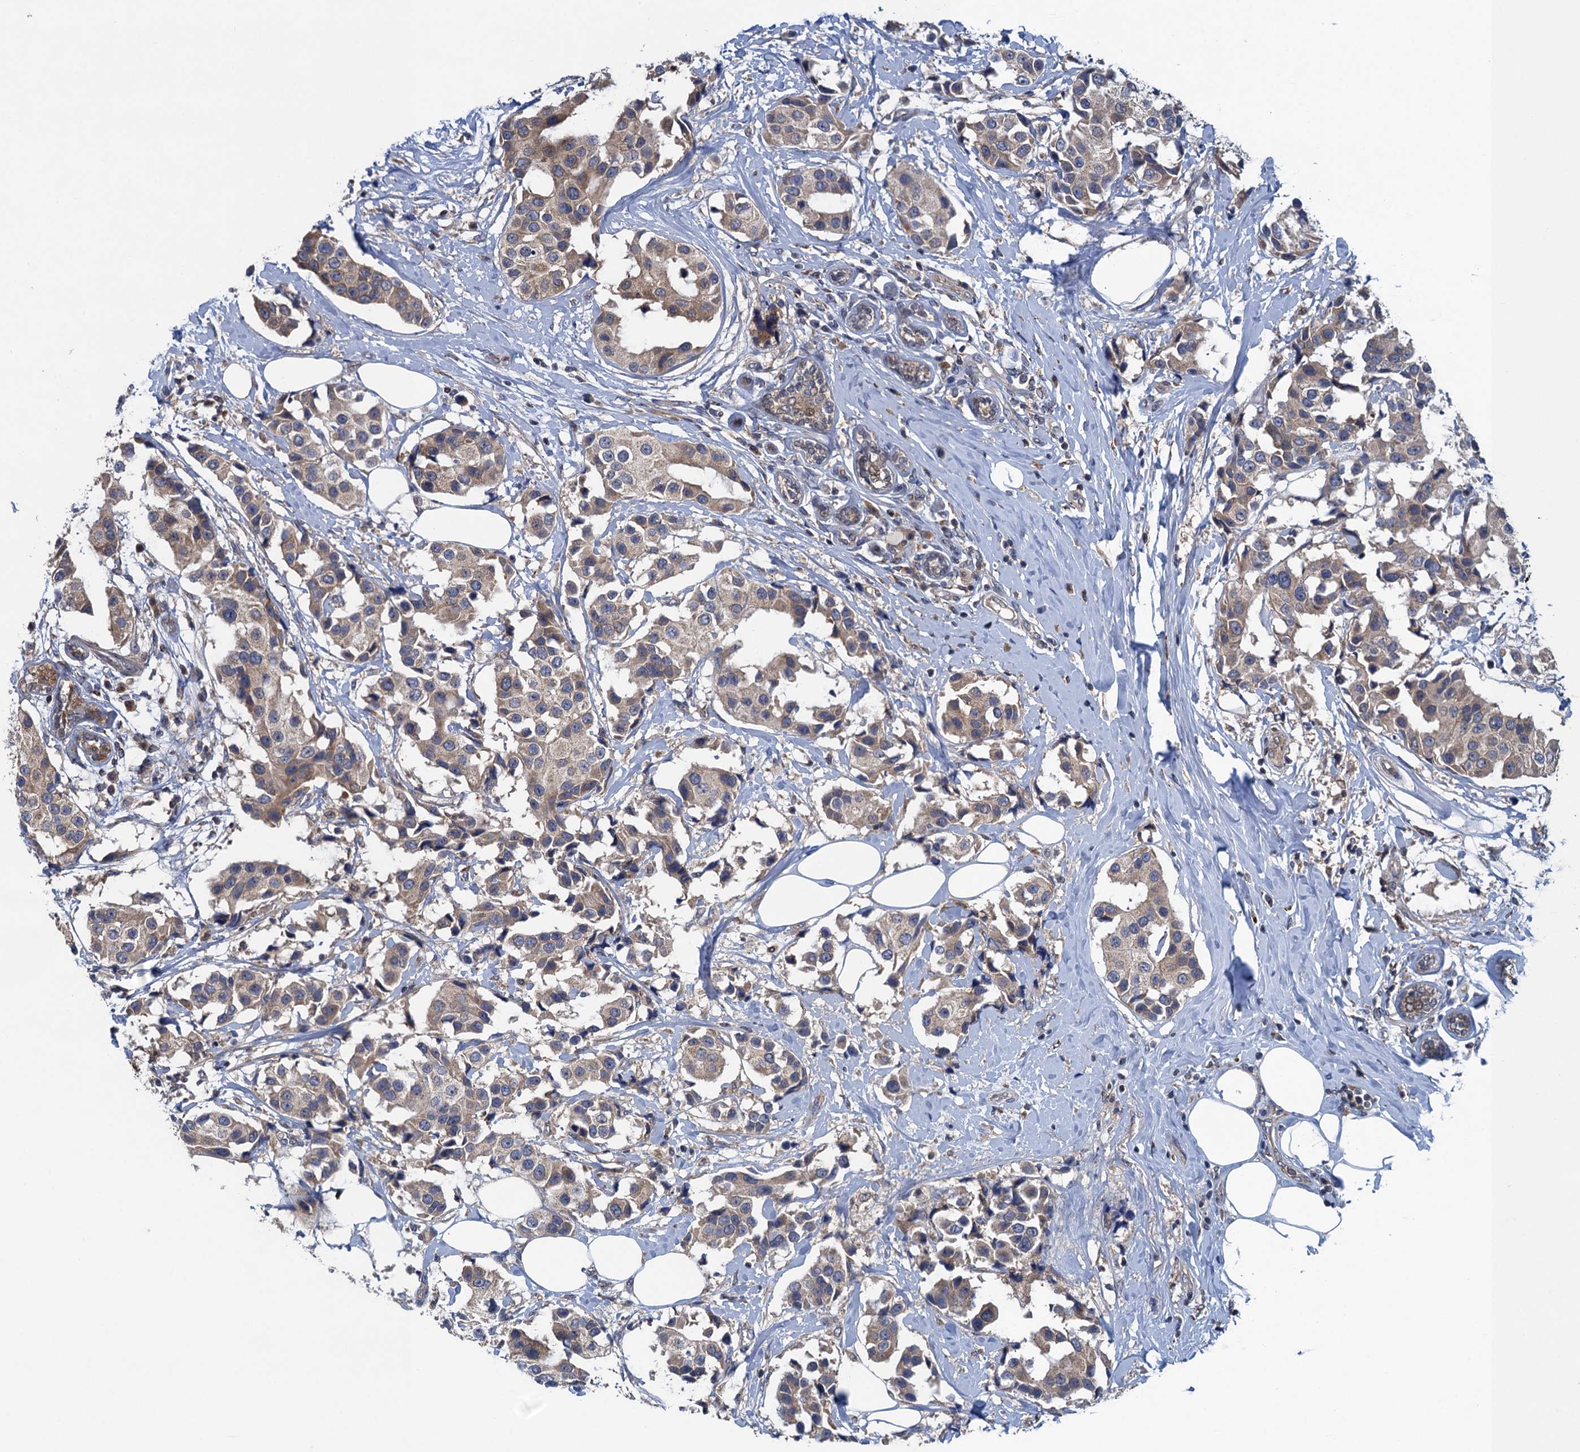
{"staining": {"intensity": "weak", "quantity": ">75%", "location": "cytoplasmic/membranous"}, "tissue": "breast cancer", "cell_type": "Tumor cells", "image_type": "cancer", "snomed": [{"axis": "morphology", "description": "Normal tissue, NOS"}, {"axis": "morphology", "description": "Duct carcinoma"}, {"axis": "topography", "description": "Breast"}], "caption": "Weak cytoplasmic/membranous expression for a protein is identified in about >75% of tumor cells of breast cancer using immunohistochemistry.", "gene": "CNTN5", "patient": {"sex": "female", "age": 39}}